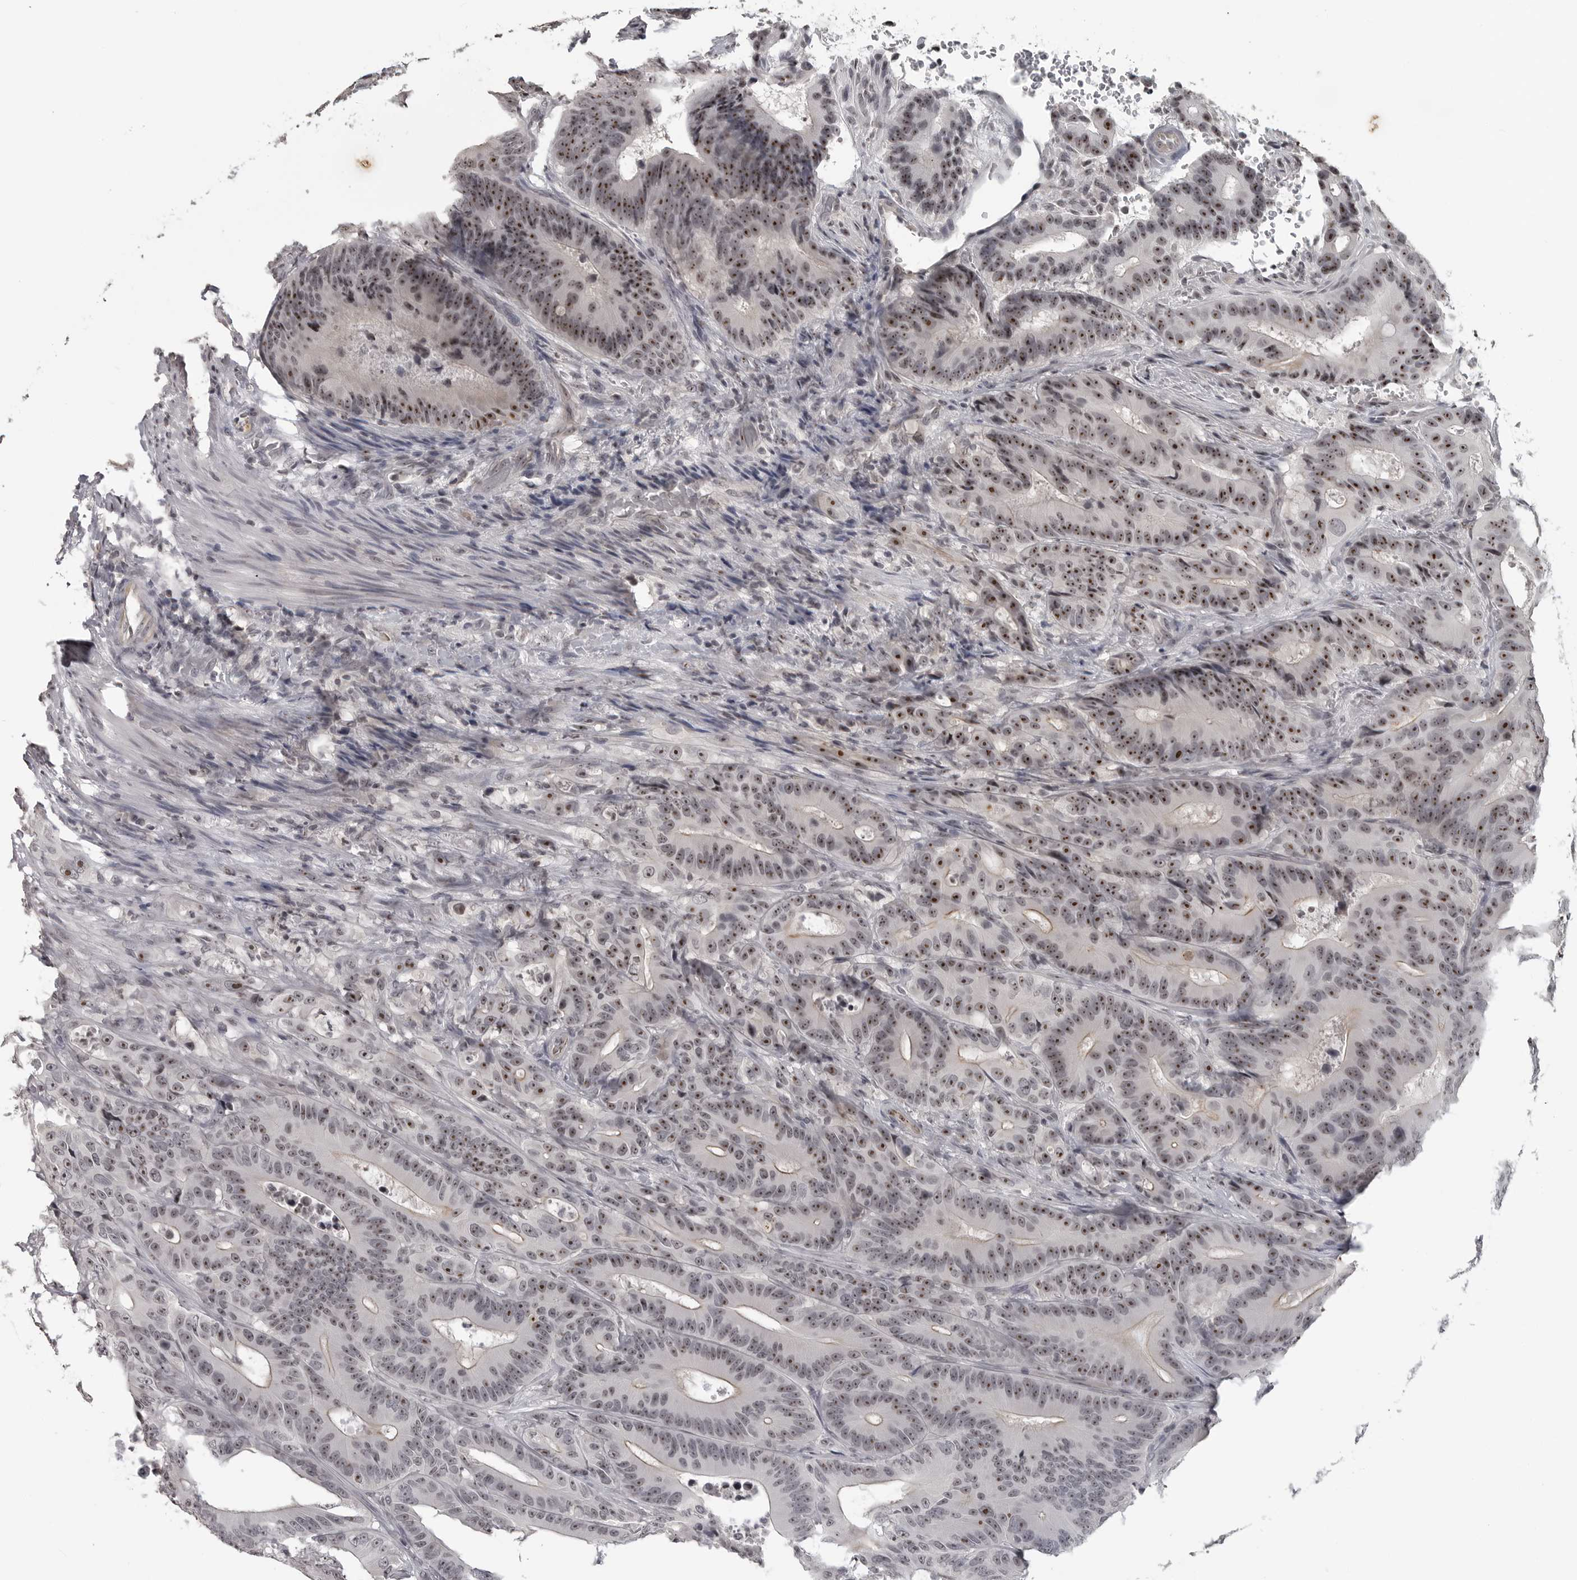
{"staining": {"intensity": "strong", "quantity": ">75%", "location": "nuclear"}, "tissue": "colorectal cancer", "cell_type": "Tumor cells", "image_type": "cancer", "snomed": [{"axis": "morphology", "description": "Adenocarcinoma, NOS"}, {"axis": "topography", "description": "Colon"}], "caption": "A brown stain labels strong nuclear positivity of a protein in colorectal cancer tumor cells.", "gene": "DDX54", "patient": {"sex": "male", "age": 83}}